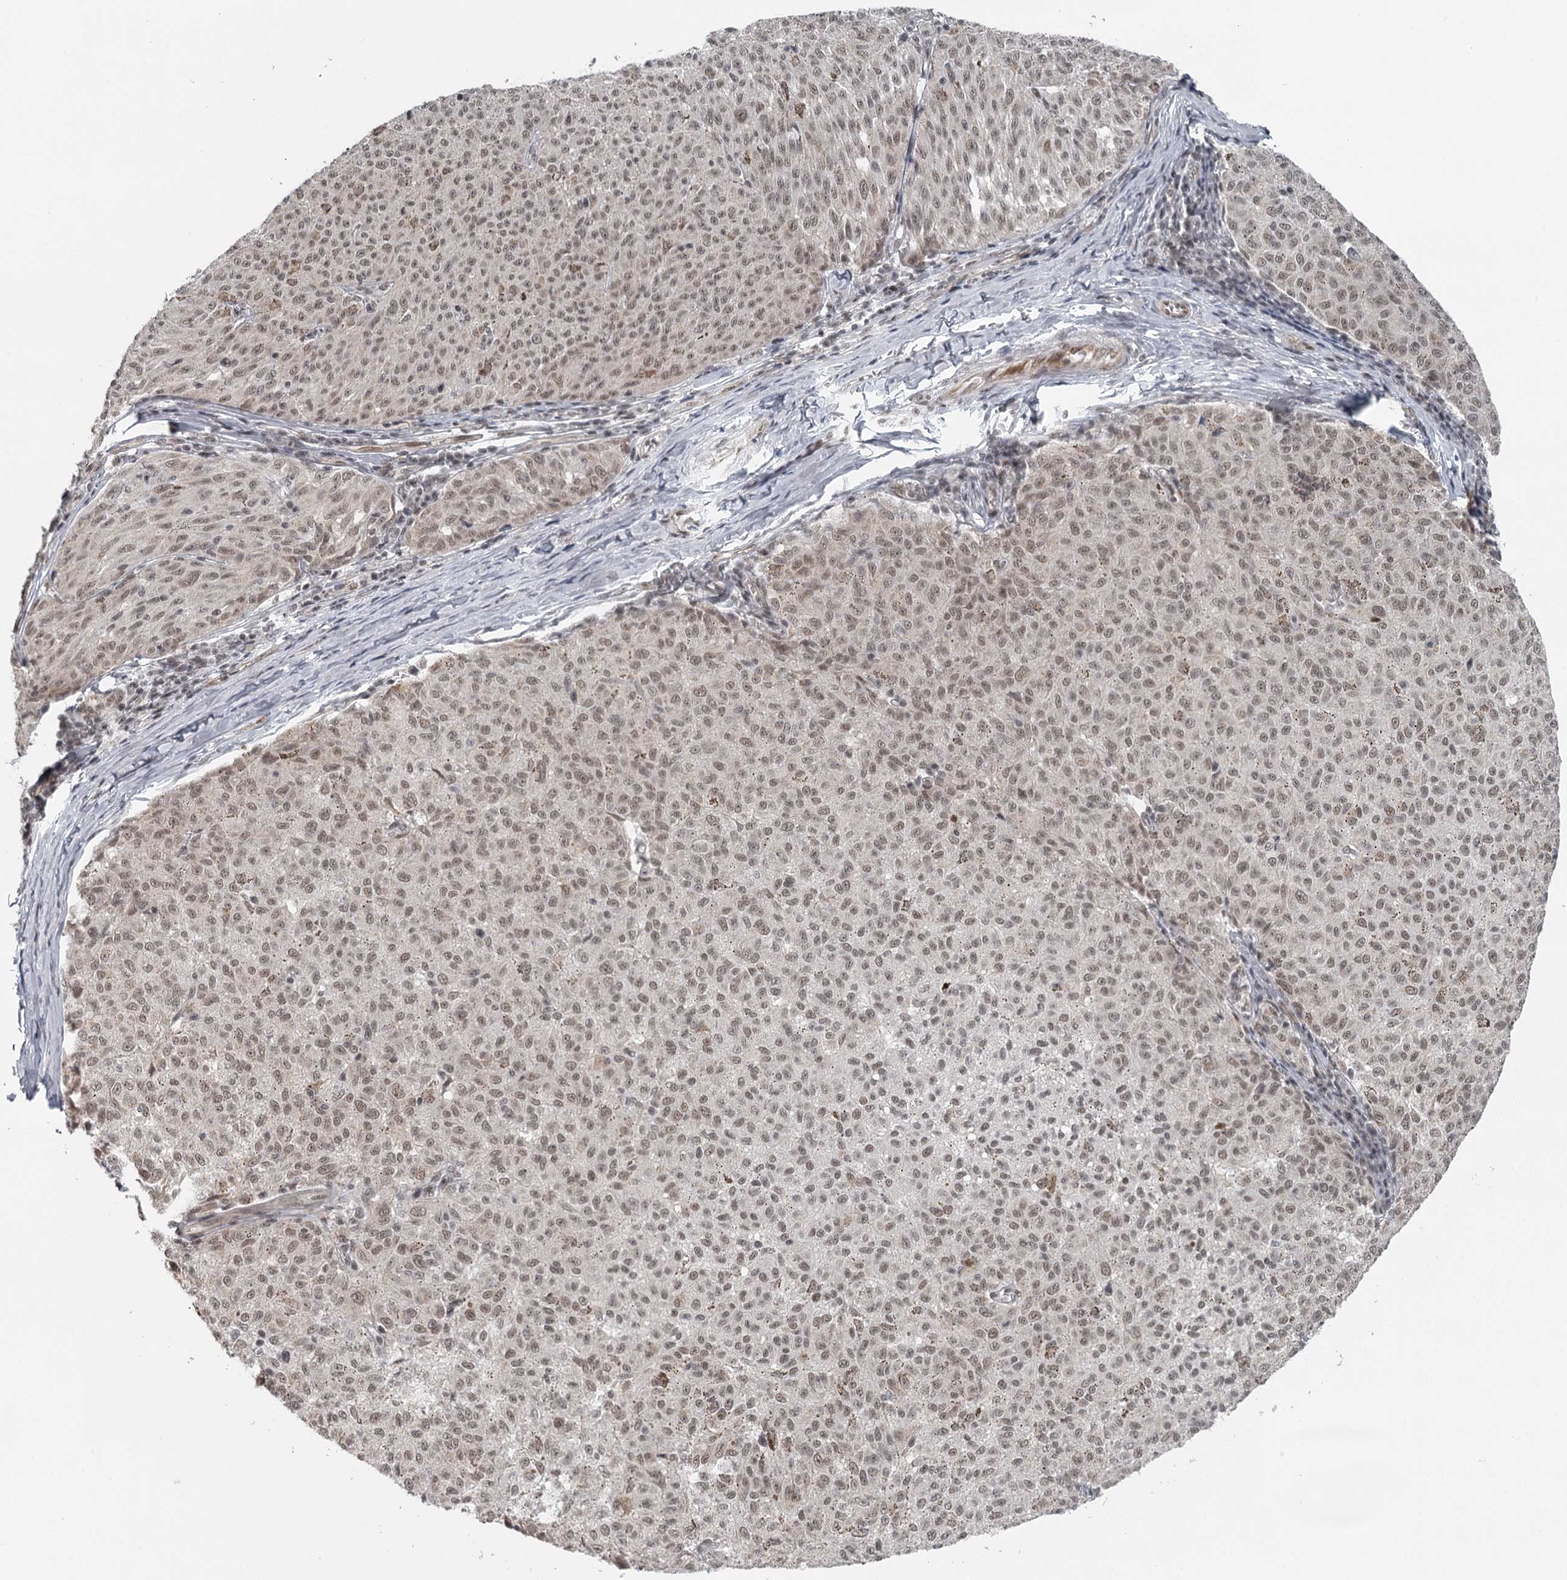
{"staining": {"intensity": "moderate", "quantity": ">75%", "location": "nuclear"}, "tissue": "melanoma", "cell_type": "Tumor cells", "image_type": "cancer", "snomed": [{"axis": "morphology", "description": "Malignant melanoma, NOS"}, {"axis": "topography", "description": "Skin"}], "caption": "Immunohistochemical staining of human melanoma exhibits medium levels of moderate nuclear staining in approximately >75% of tumor cells.", "gene": "FAM13C", "patient": {"sex": "female", "age": 72}}